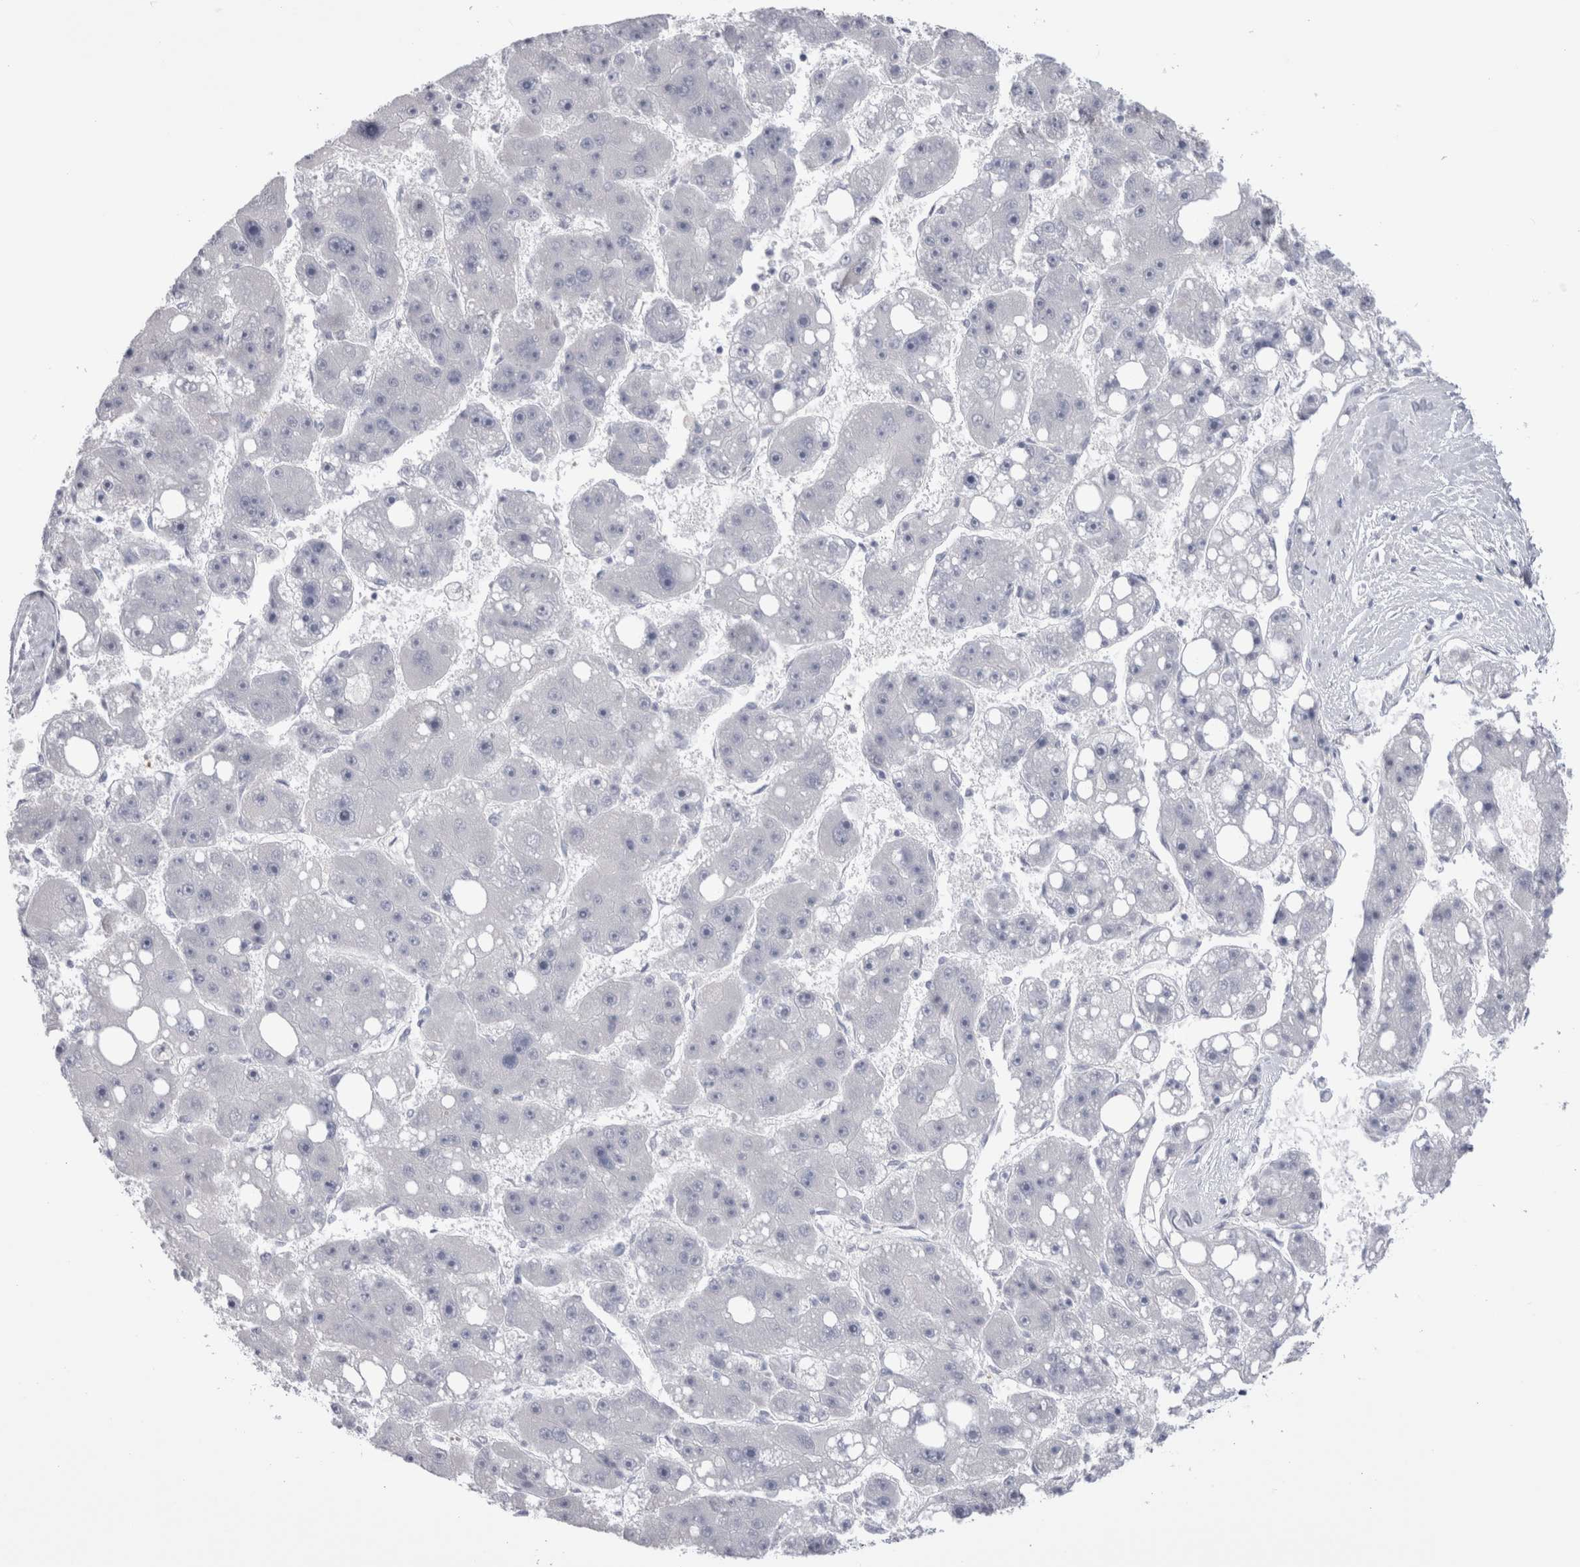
{"staining": {"intensity": "negative", "quantity": "none", "location": "none"}, "tissue": "liver cancer", "cell_type": "Tumor cells", "image_type": "cancer", "snomed": [{"axis": "morphology", "description": "Carcinoma, Hepatocellular, NOS"}, {"axis": "topography", "description": "Liver"}], "caption": "This is an immunohistochemistry photomicrograph of human hepatocellular carcinoma (liver). There is no staining in tumor cells.", "gene": "SUCNR1", "patient": {"sex": "female", "age": 61}}